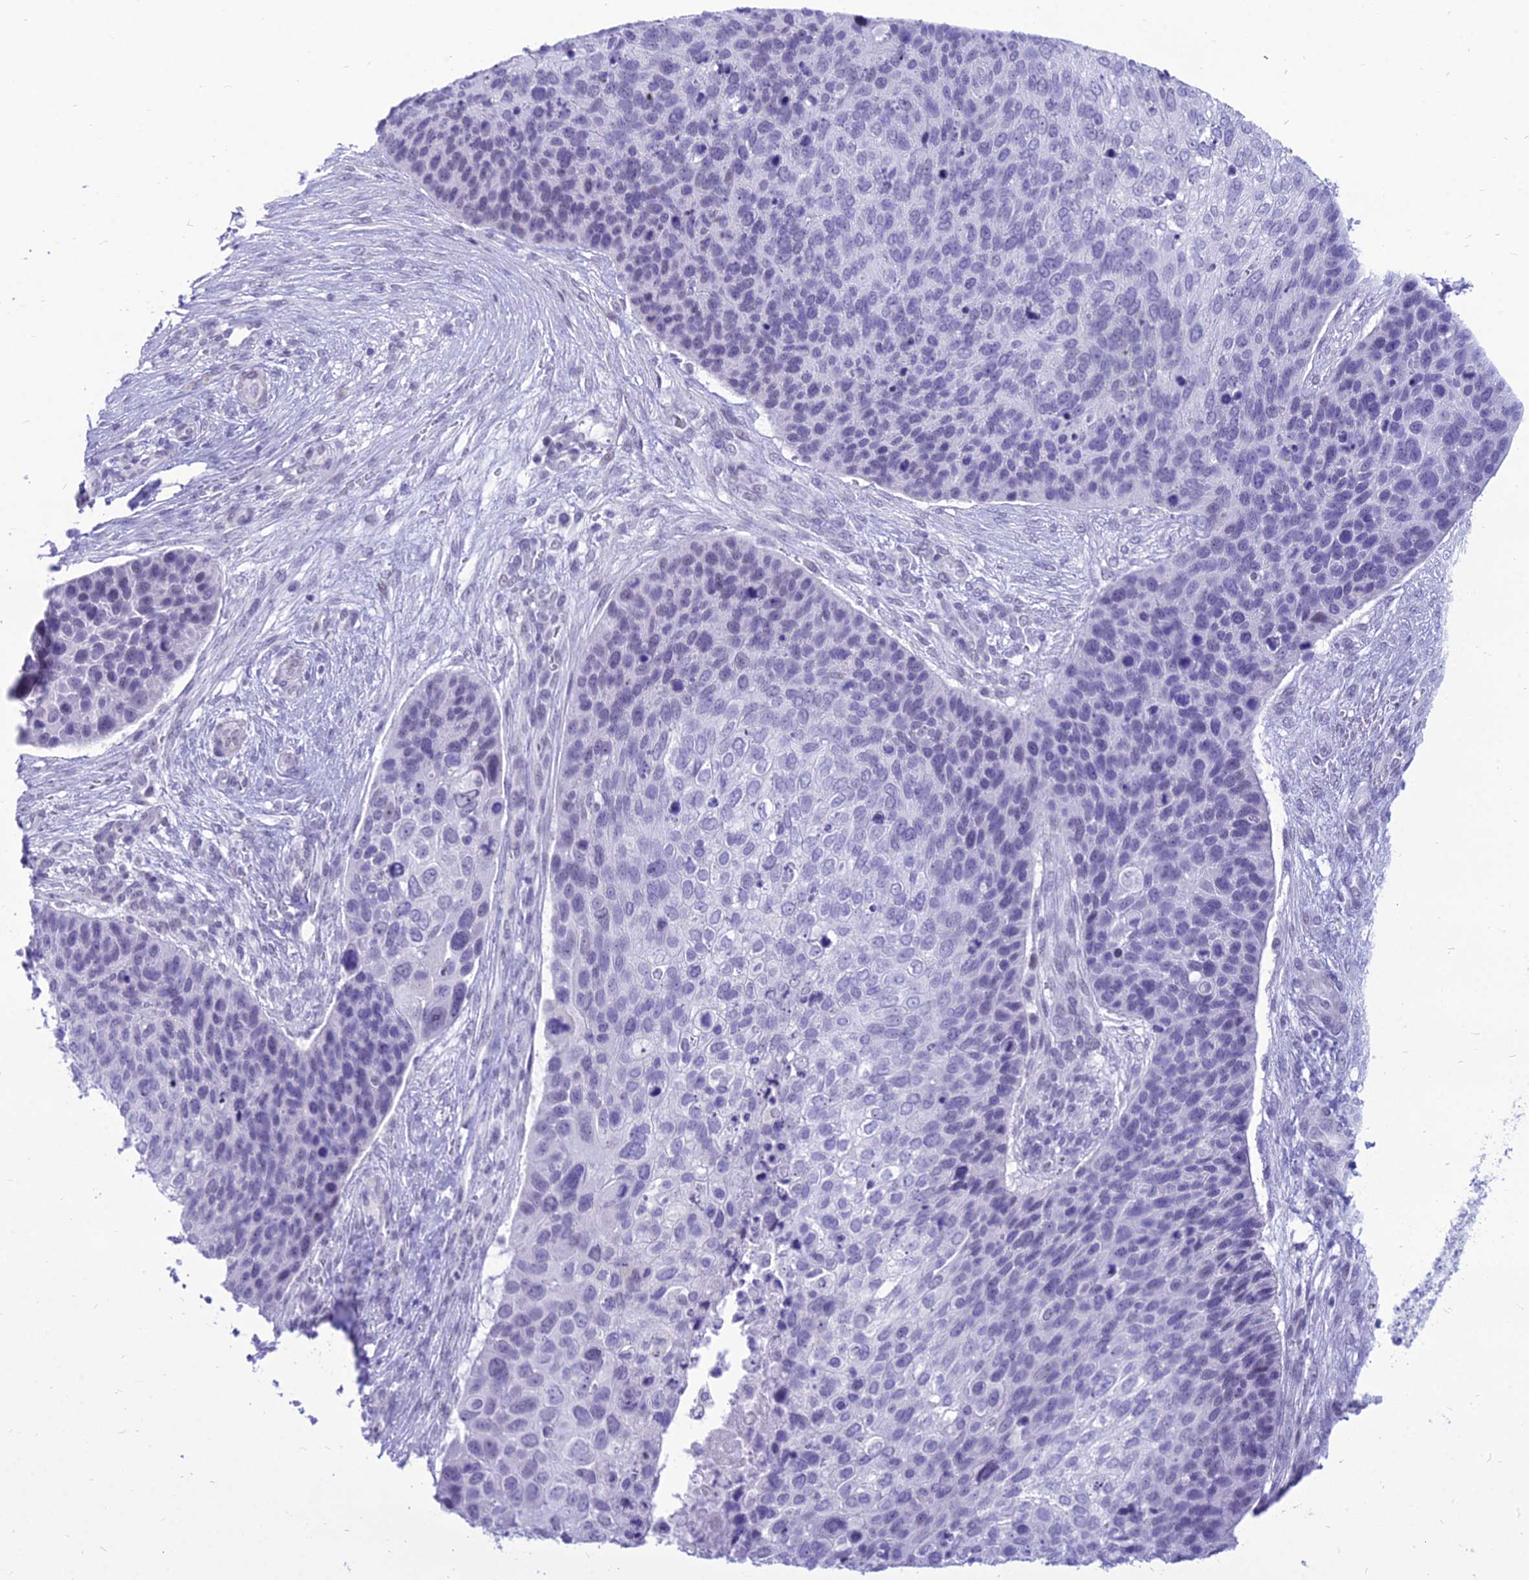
{"staining": {"intensity": "weak", "quantity": "<25%", "location": "nuclear"}, "tissue": "skin cancer", "cell_type": "Tumor cells", "image_type": "cancer", "snomed": [{"axis": "morphology", "description": "Basal cell carcinoma"}, {"axis": "topography", "description": "Skin"}], "caption": "Tumor cells show no significant expression in skin basal cell carcinoma. (DAB IHC with hematoxylin counter stain).", "gene": "DHX40", "patient": {"sex": "female", "age": 74}}